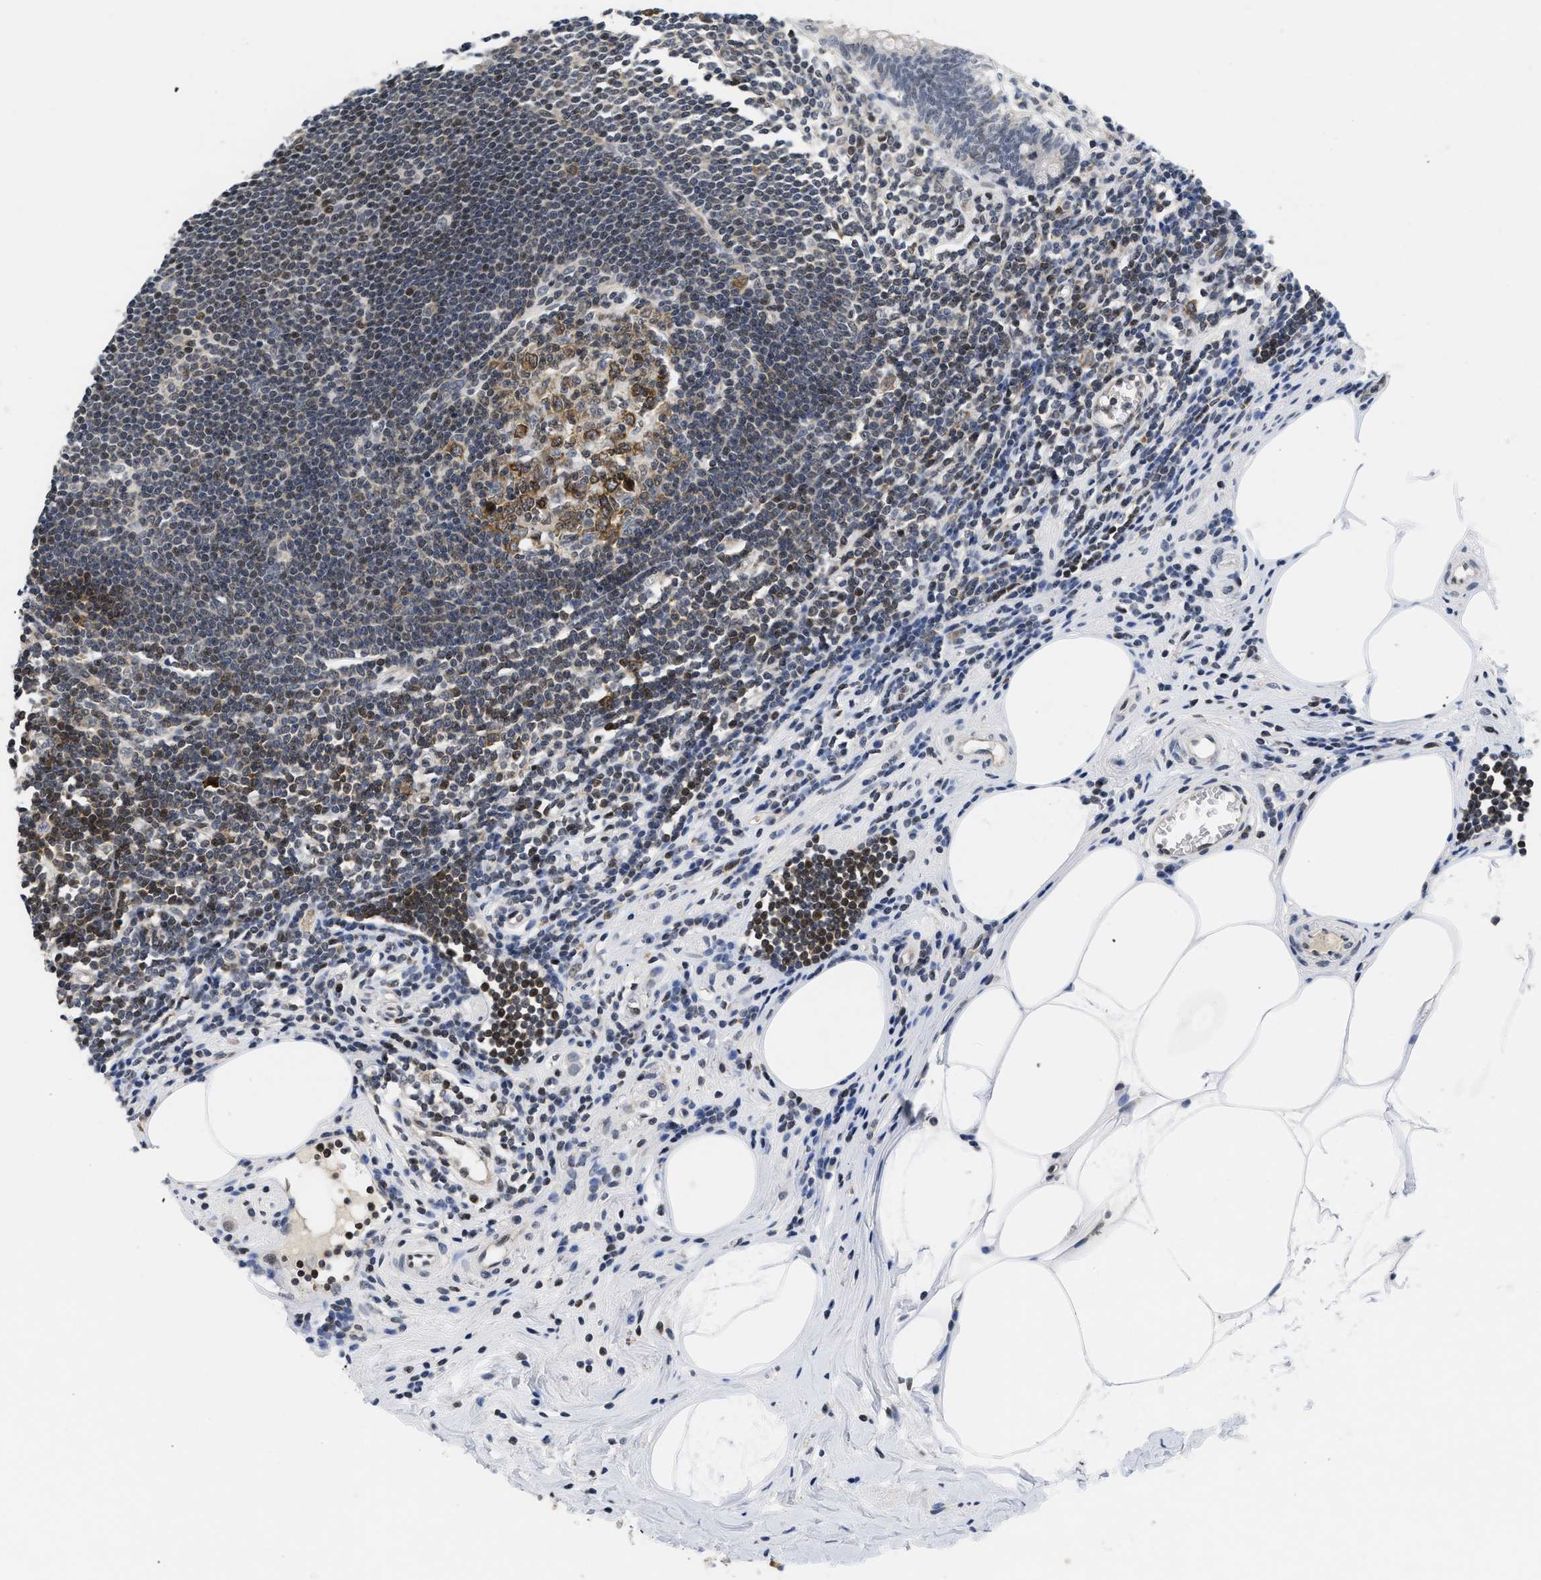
{"staining": {"intensity": "strong", "quantity": "<25%", "location": "cytoplasmic/membranous"}, "tissue": "appendix", "cell_type": "Glandular cells", "image_type": "normal", "snomed": [{"axis": "morphology", "description": "Normal tissue, NOS"}, {"axis": "topography", "description": "Appendix"}], "caption": "IHC of unremarkable appendix demonstrates medium levels of strong cytoplasmic/membranous expression in approximately <25% of glandular cells. The protein of interest is shown in brown color, while the nuclei are stained blue.", "gene": "HIF1A", "patient": {"sex": "female", "age": 50}}